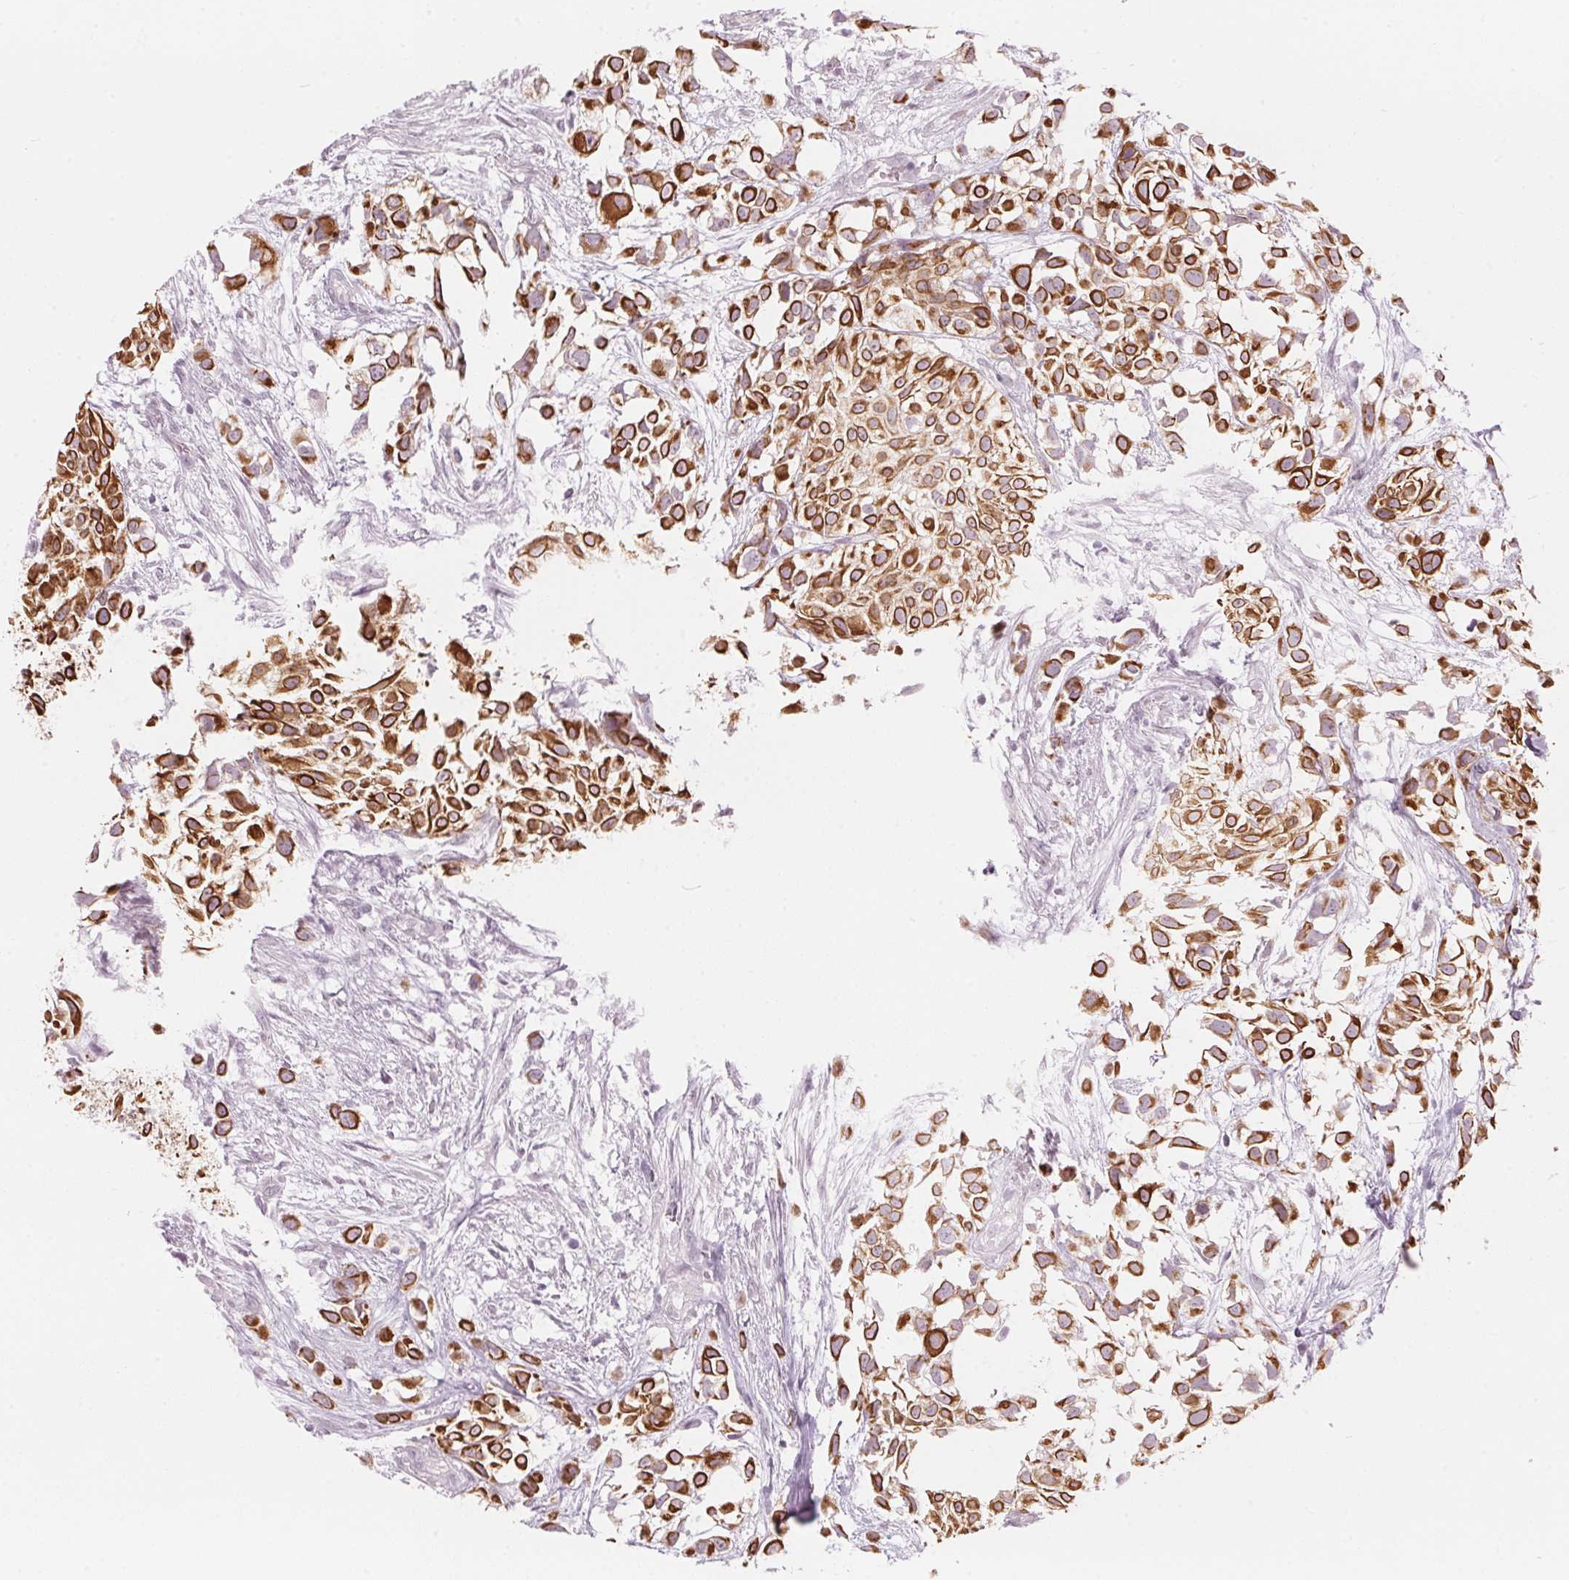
{"staining": {"intensity": "strong", "quantity": ">75%", "location": "cytoplasmic/membranous"}, "tissue": "urothelial cancer", "cell_type": "Tumor cells", "image_type": "cancer", "snomed": [{"axis": "morphology", "description": "Urothelial carcinoma, High grade"}, {"axis": "topography", "description": "Urinary bladder"}], "caption": "Protein staining reveals strong cytoplasmic/membranous positivity in approximately >75% of tumor cells in high-grade urothelial carcinoma.", "gene": "SCTR", "patient": {"sex": "male", "age": 56}}